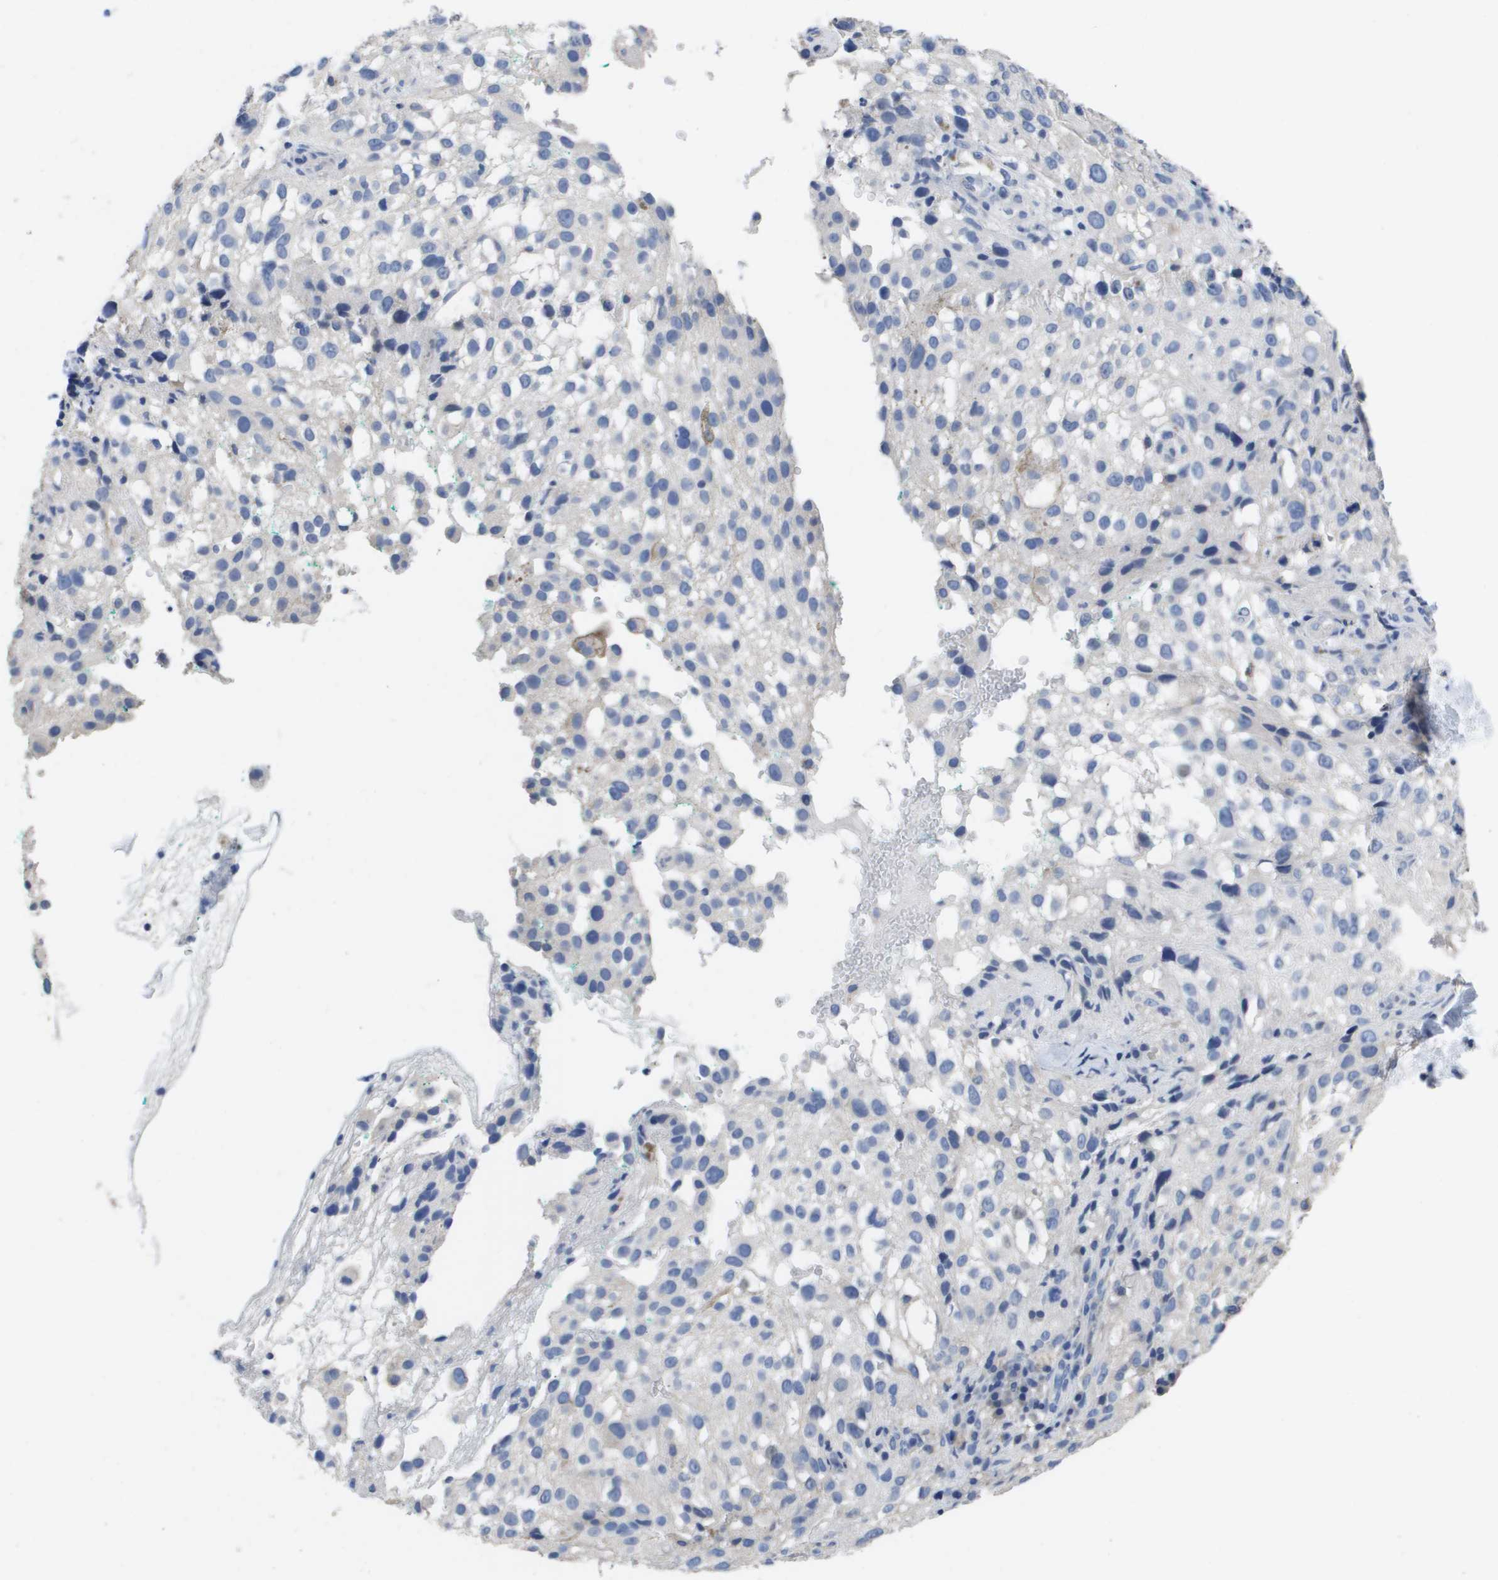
{"staining": {"intensity": "negative", "quantity": "none", "location": "none"}, "tissue": "melanoma", "cell_type": "Tumor cells", "image_type": "cancer", "snomed": [{"axis": "morphology", "description": "Necrosis, NOS"}, {"axis": "morphology", "description": "Malignant melanoma, NOS"}, {"axis": "topography", "description": "Skin"}], "caption": "The micrograph shows no staining of tumor cells in melanoma.", "gene": "CA9", "patient": {"sex": "female", "age": 87}}